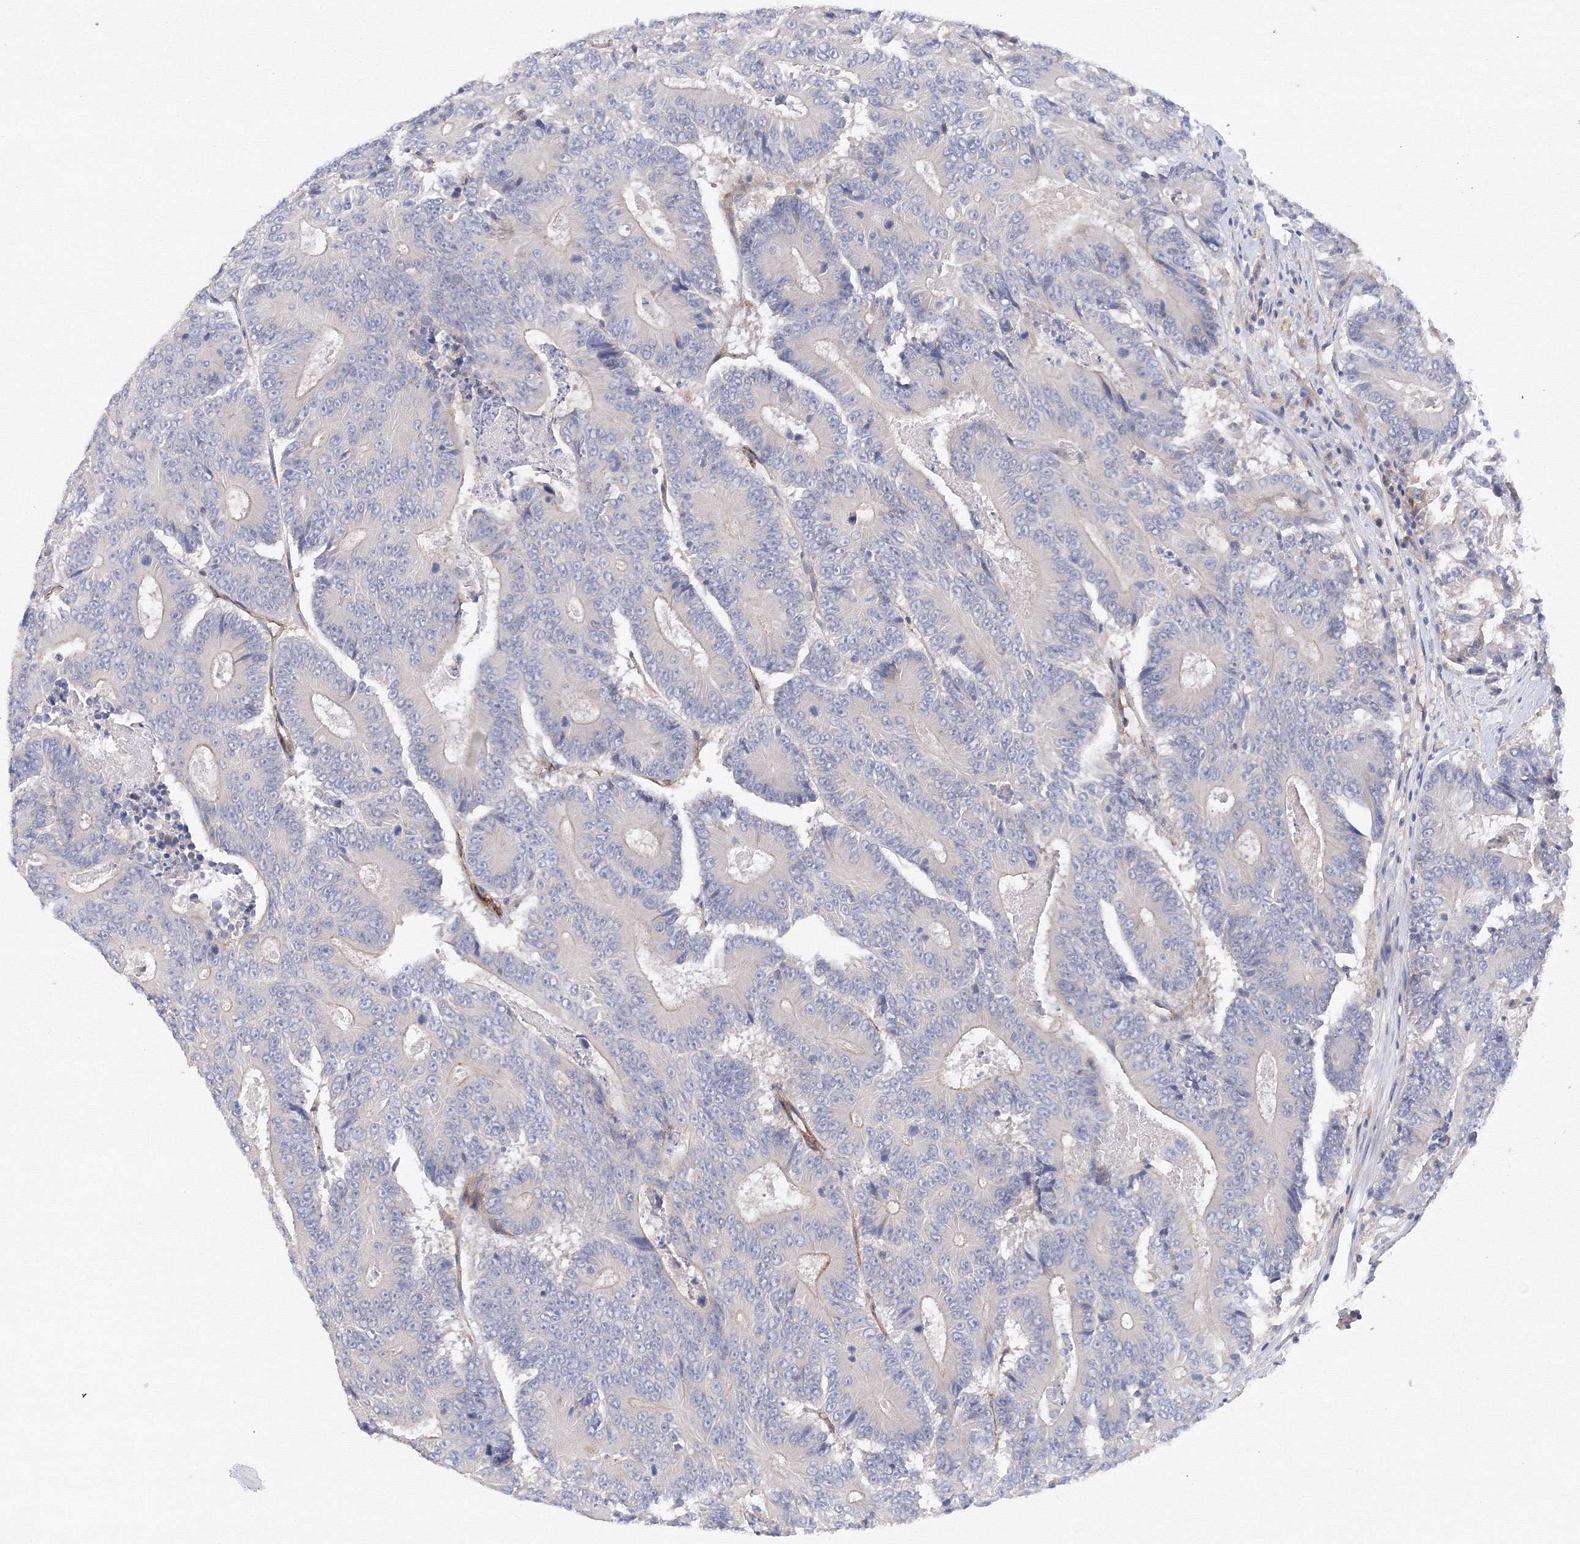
{"staining": {"intensity": "negative", "quantity": "none", "location": "none"}, "tissue": "colorectal cancer", "cell_type": "Tumor cells", "image_type": "cancer", "snomed": [{"axis": "morphology", "description": "Adenocarcinoma, NOS"}, {"axis": "topography", "description": "Colon"}], "caption": "There is no significant positivity in tumor cells of colorectal cancer (adenocarcinoma).", "gene": "DIS3L2", "patient": {"sex": "male", "age": 83}}